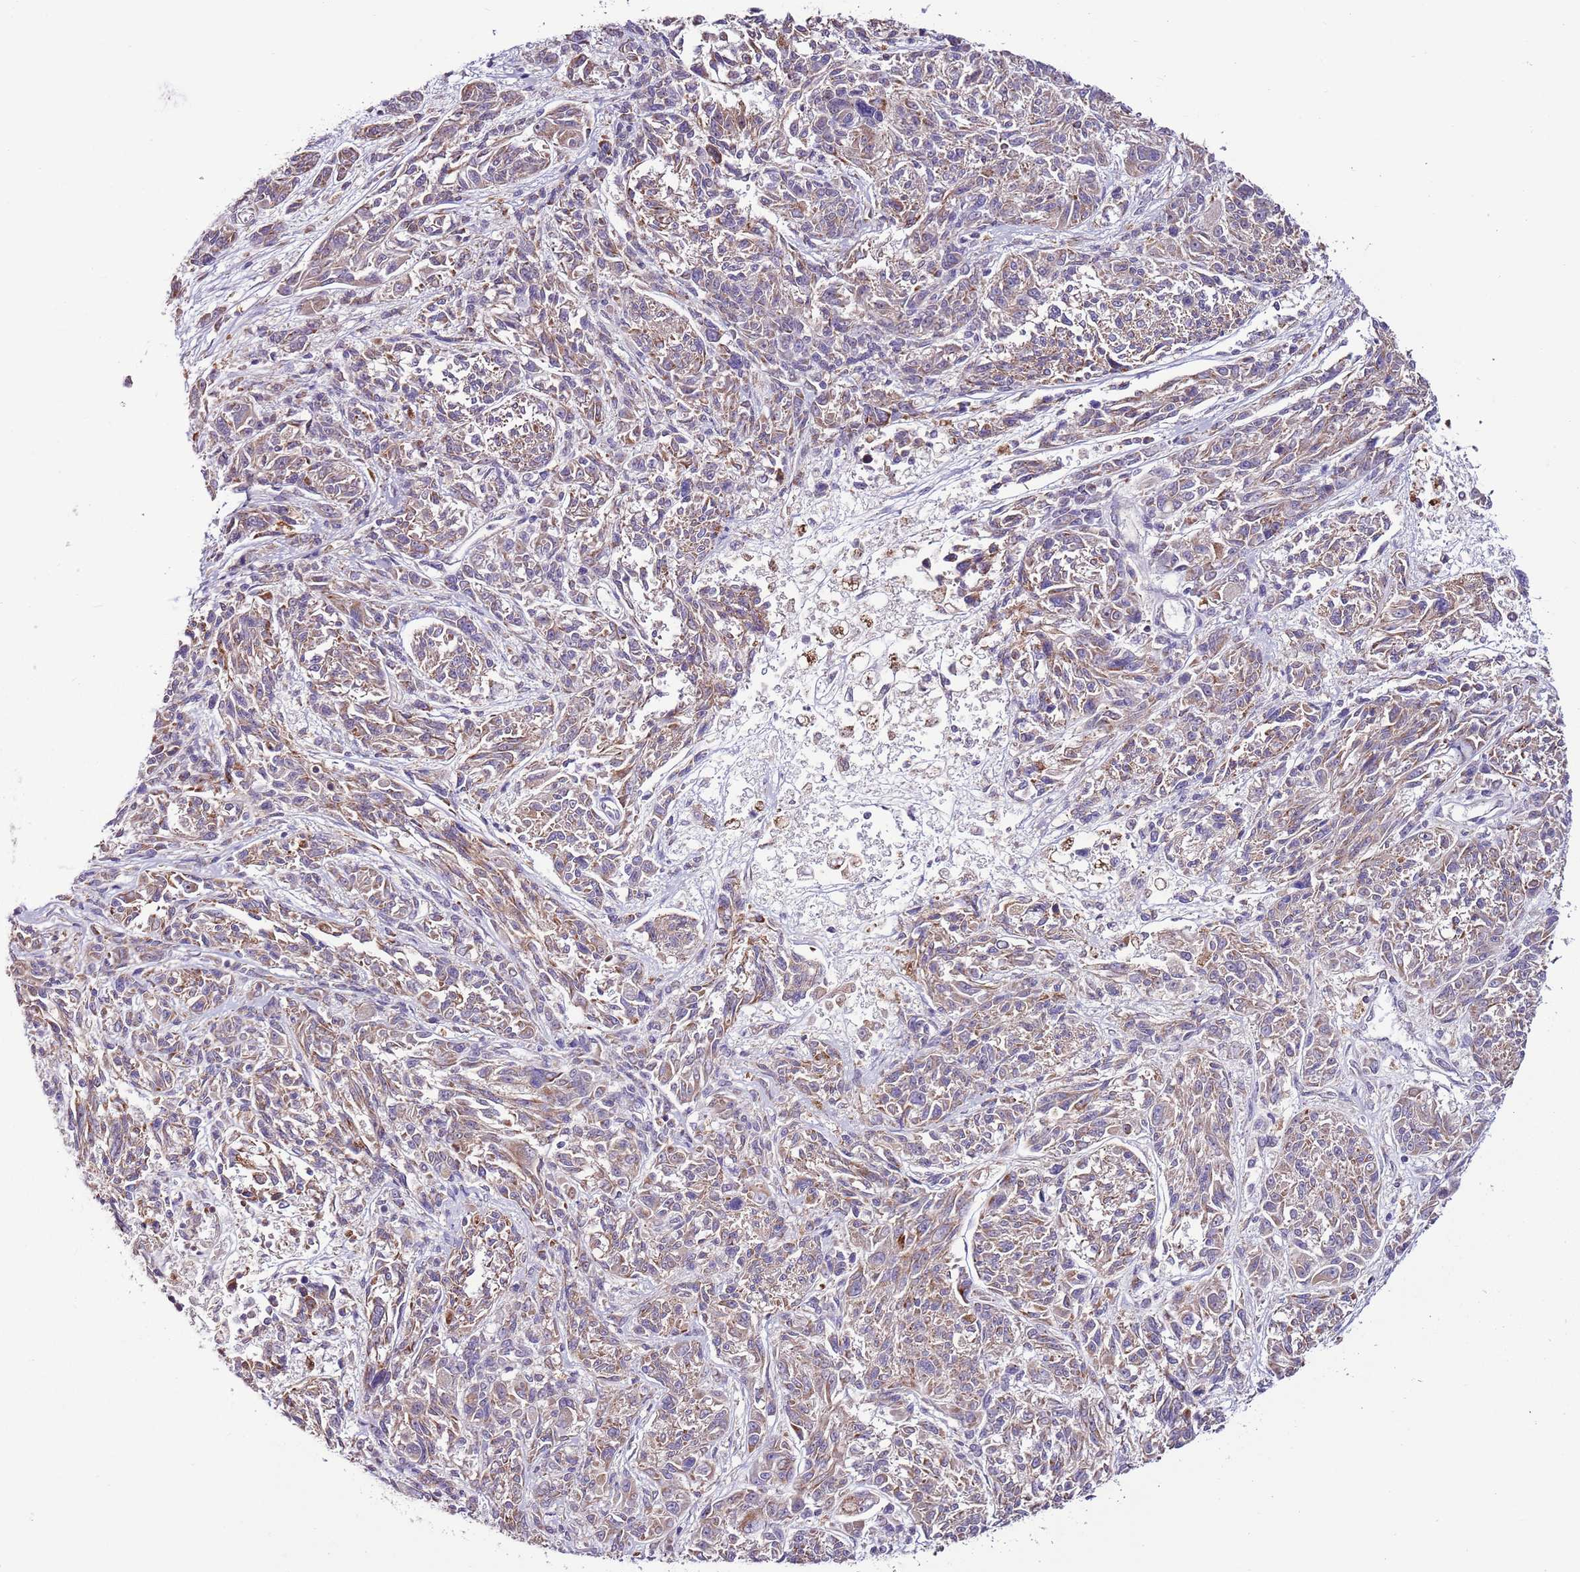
{"staining": {"intensity": "weak", "quantity": ">75%", "location": "cytoplasmic/membranous"}, "tissue": "melanoma", "cell_type": "Tumor cells", "image_type": "cancer", "snomed": [{"axis": "morphology", "description": "Malignant melanoma, NOS"}, {"axis": "topography", "description": "Skin"}], "caption": "Melanoma was stained to show a protein in brown. There is low levels of weak cytoplasmic/membranous positivity in about >75% of tumor cells. The staining was performed using DAB (3,3'-diaminobenzidine) to visualize the protein expression in brown, while the nuclei were stained in blue with hematoxylin (Magnification: 20x).", "gene": "SMG1", "patient": {"sex": "male", "age": 53}}